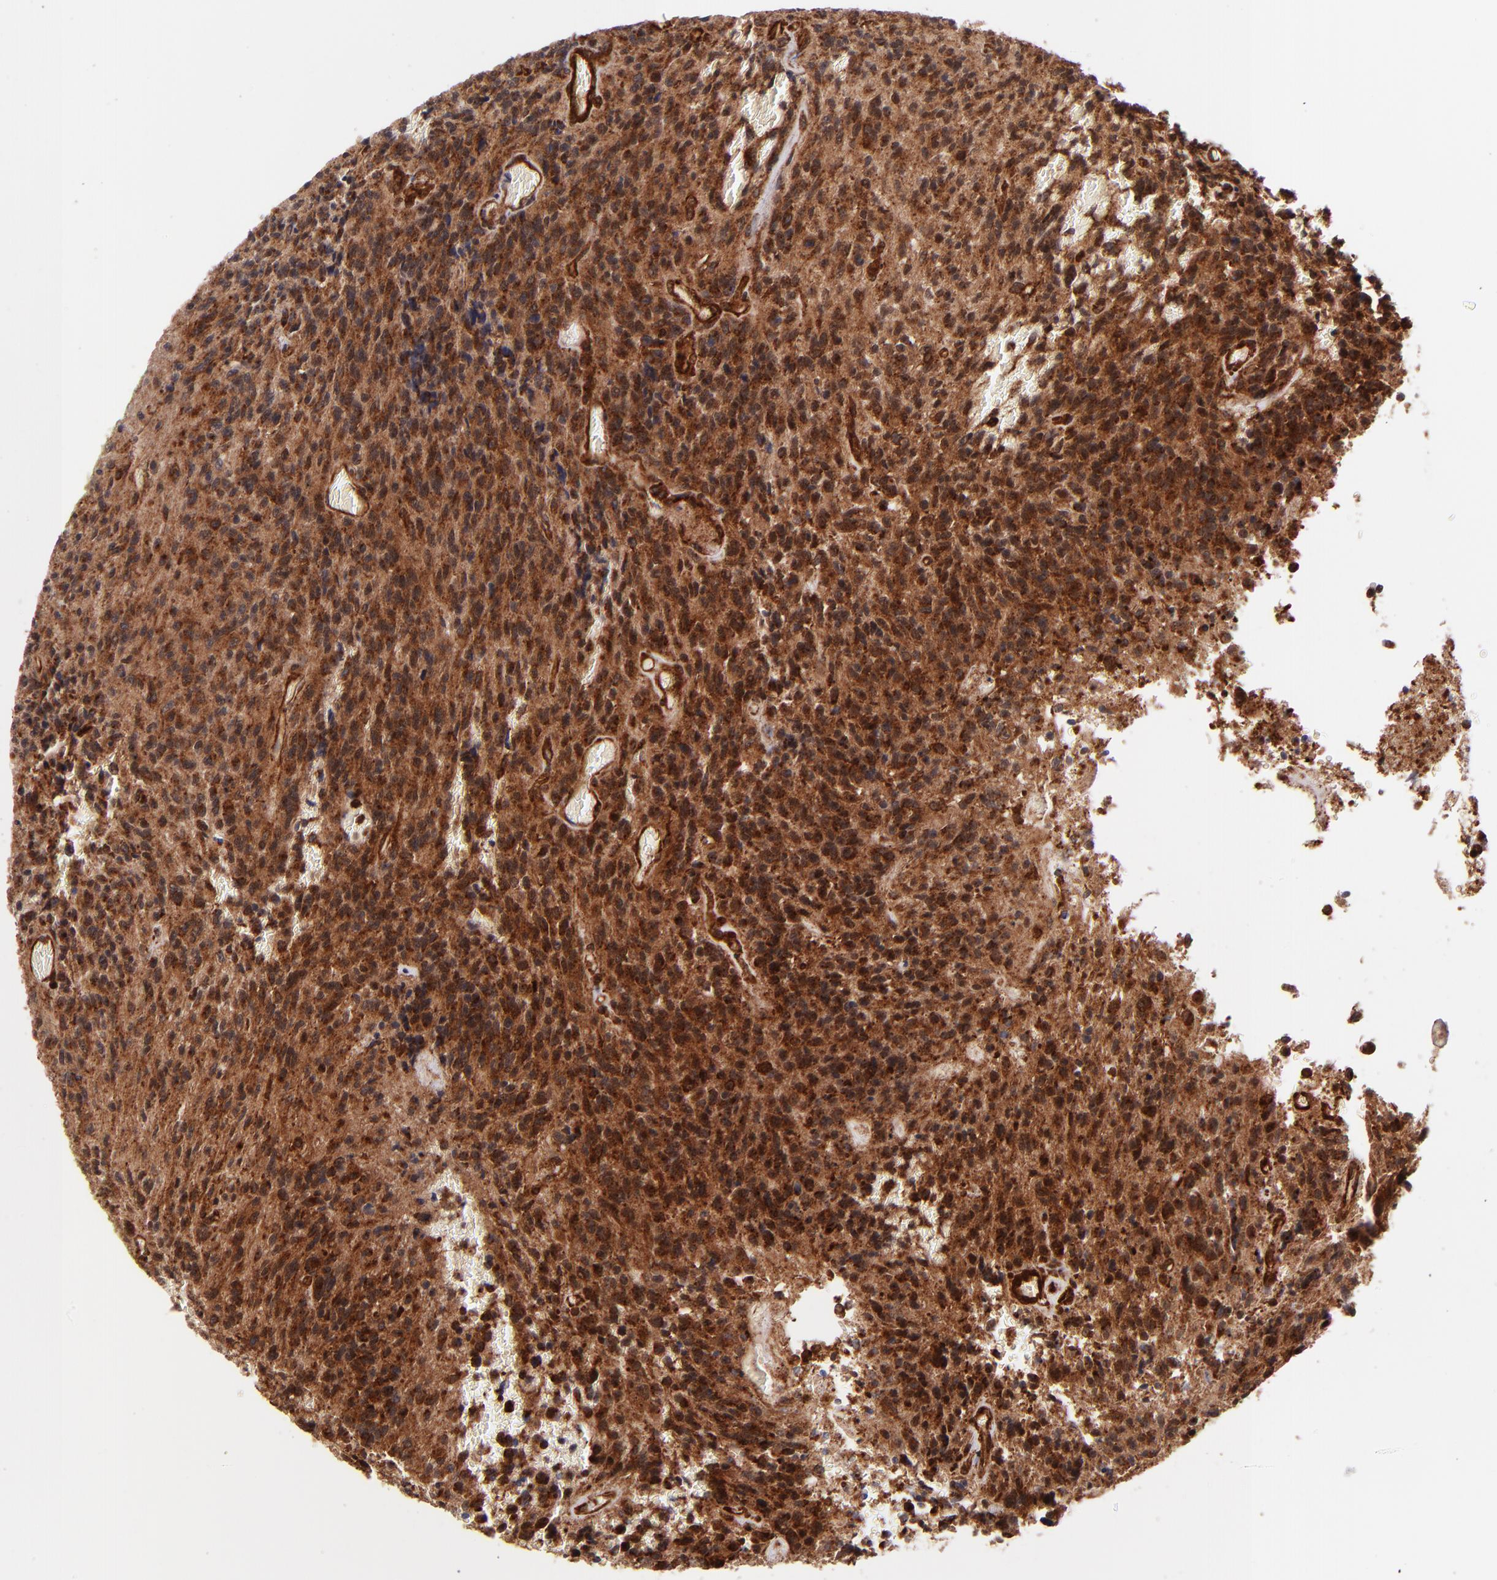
{"staining": {"intensity": "strong", "quantity": ">75%", "location": "cytoplasmic/membranous,nuclear"}, "tissue": "glioma", "cell_type": "Tumor cells", "image_type": "cancer", "snomed": [{"axis": "morphology", "description": "Normal tissue, NOS"}, {"axis": "morphology", "description": "Glioma, malignant, High grade"}, {"axis": "topography", "description": "Cerebral cortex"}], "caption": "DAB (3,3'-diaminobenzidine) immunohistochemical staining of human glioma shows strong cytoplasmic/membranous and nuclear protein expression in about >75% of tumor cells. Nuclei are stained in blue.", "gene": "STX8", "patient": {"sex": "male", "age": 56}}